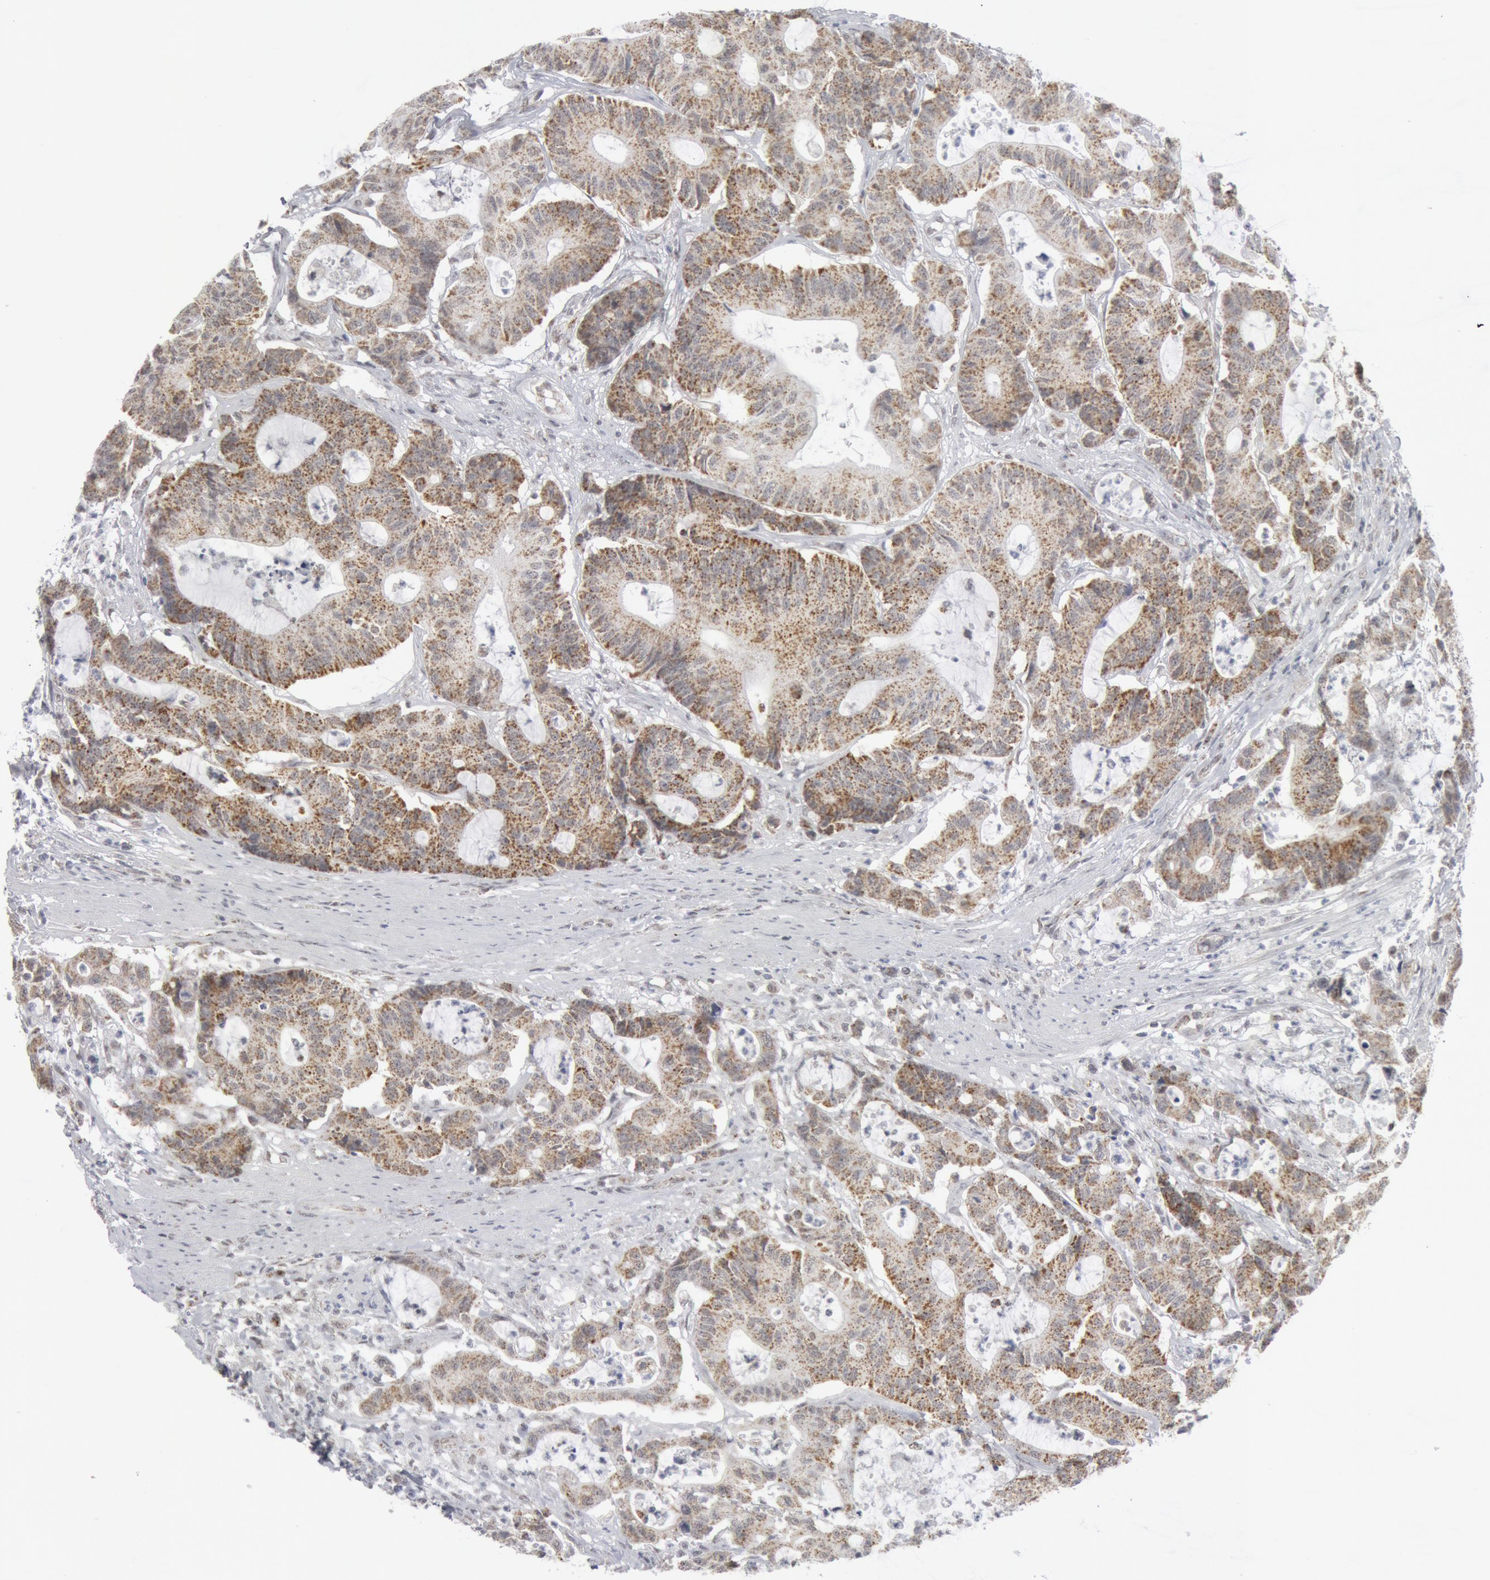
{"staining": {"intensity": "moderate", "quantity": ">75%", "location": "cytoplasmic/membranous"}, "tissue": "colorectal cancer", "cell_type": "Tumor cells", "image_type": "cancer", "snomed": [{"axis": "morphology", "description": "Adenocarcinoma, NOS"}, {"axis": "topography", "description": "Colon"}], "caption": "Immunohistochemical staining of colorectal adenocarcinoma displays medium levels of moderate cytoplasmic/membranous protein staining in about >75% of tumor cells.", "gene": "CASP9", "patient": {"sex": "female", "age": 84}}